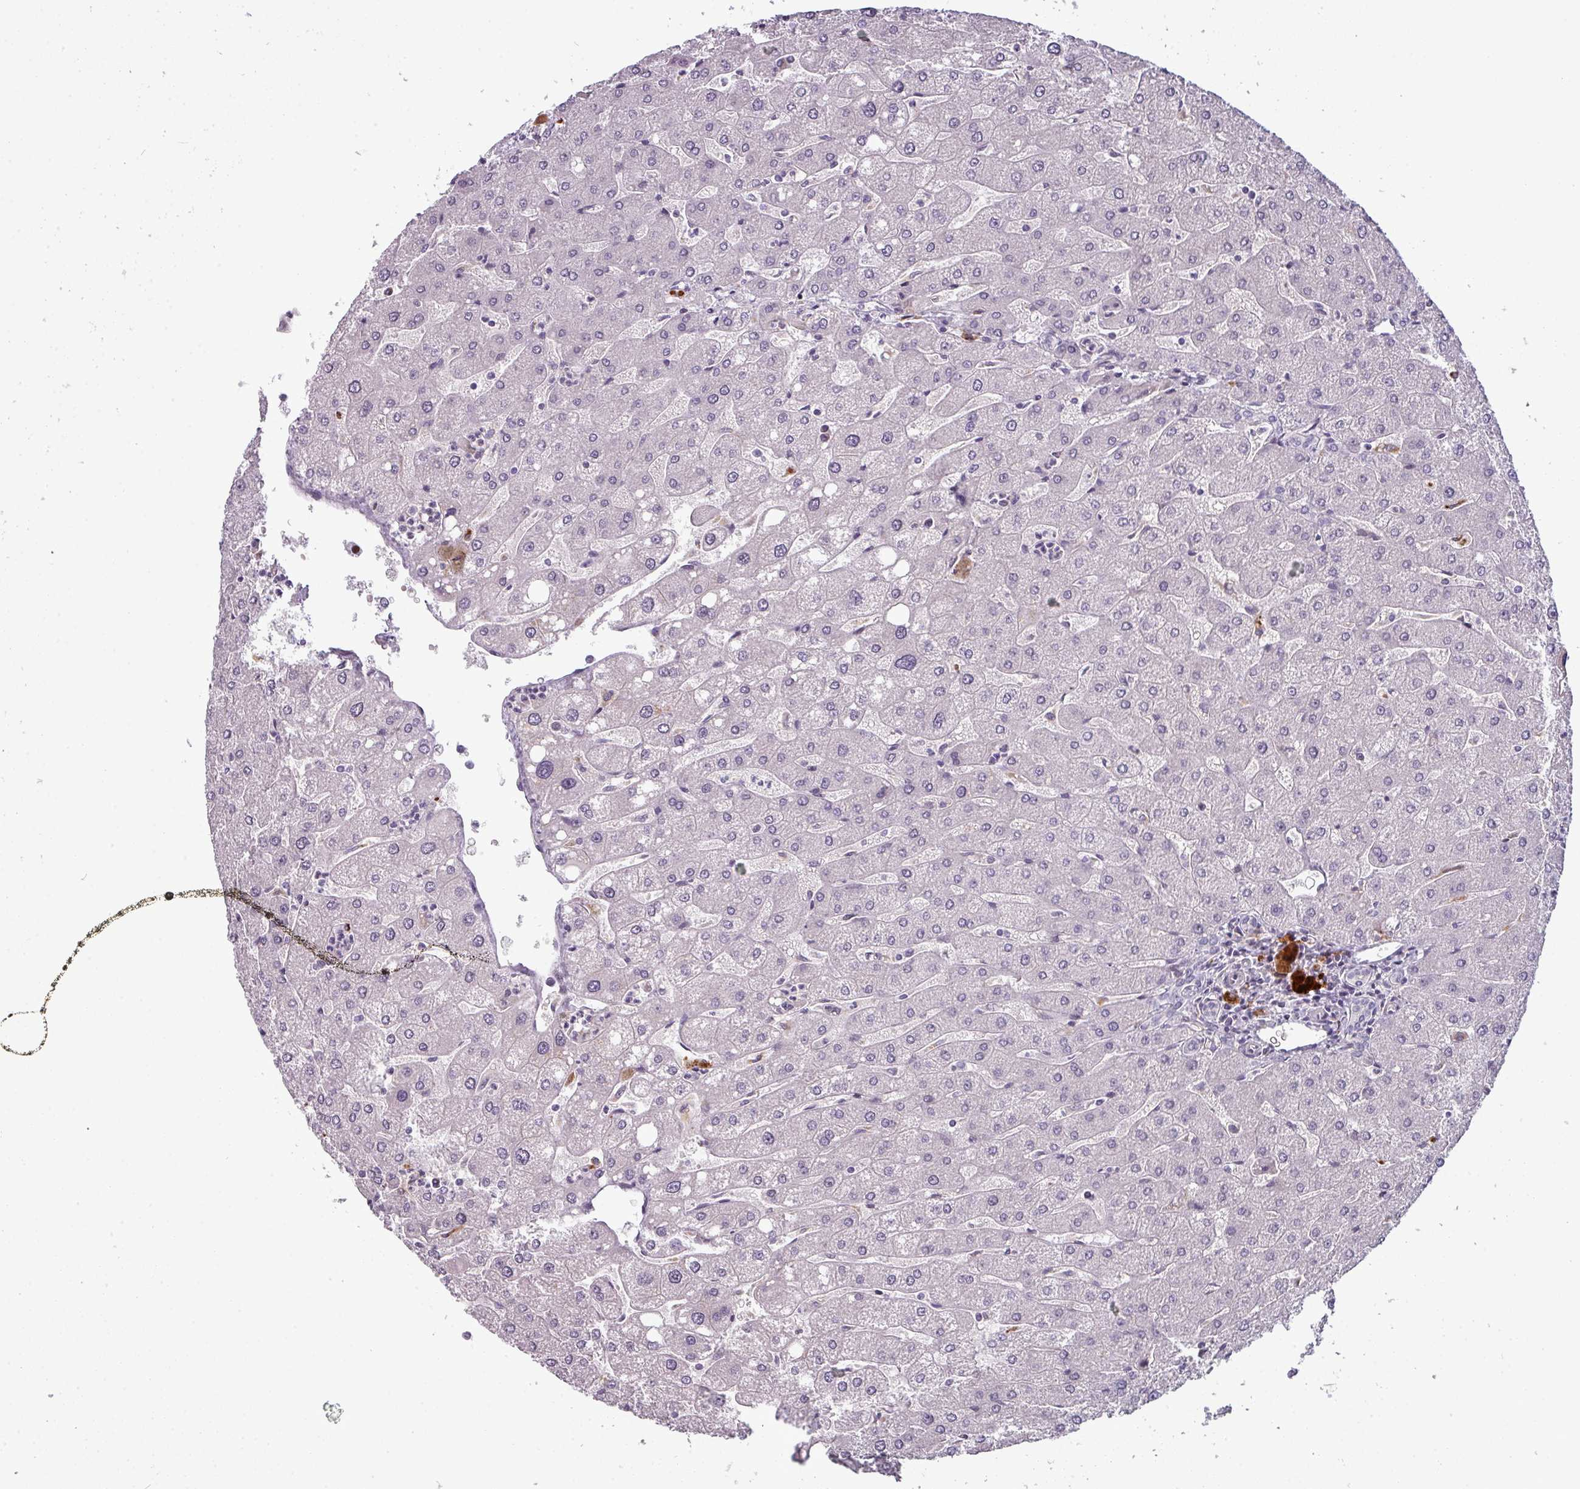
{"staining": {"intensity": "negative", "quantity": "none", "location": "none"}, "tissue": "liver", "cell_type": "Cholangiocytes", "image_type": "normal", "snomed": [{"axis": "morphology", "description": "Normal tissue, NOS"}, {"axis": "topography", "description": "Liver"}], "caption": "This is a micrograph of immunohistochemistry staining of unremarkable liver, which shows no staining in cholangiocytes. The staining is performed using DAB (3,3'-diaminobenzidine) brown chromogen with nuclei counter-stained in using hematoxylin.", "gene": "TMEFF1", "patient": {"sex": "male", "age": 67}}